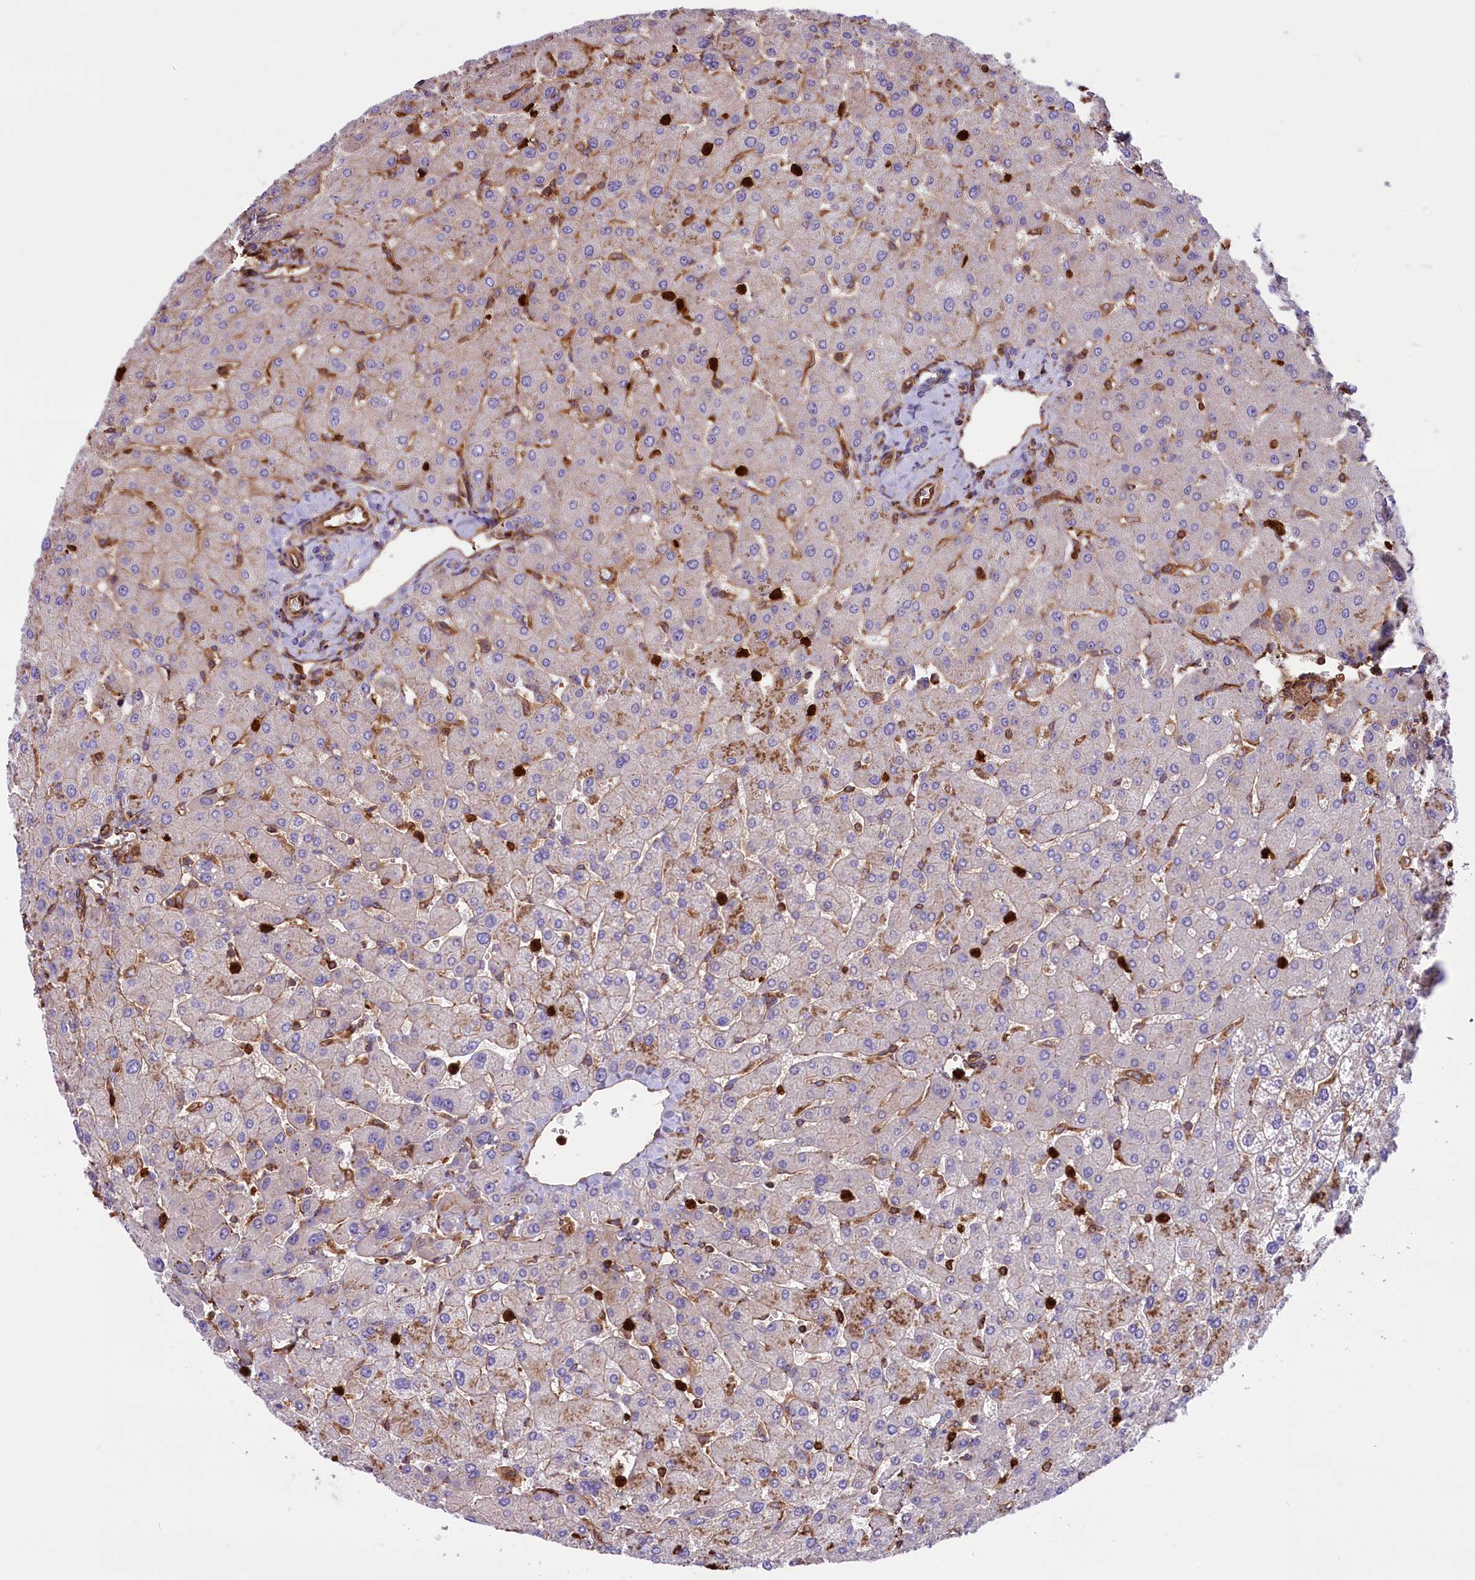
{"staining": {"intensity": "negative", "quantity": "none", "location": "none"}, "tissue": "liver", "cell_type": "Cholangiocytes", "image_type": "normal", "snomed": [{"axis": "morphology", "description": "Normal tissue, NOS"}, {"axis": "topography", "description": "Liver"}], "caption": "Immunohistochemistry (IHC) of unremarkable human liver demonstrates no staining in cholangiocytes. (DAB IHC visualized using brightfield microscopy, high magnification).", "gene": "CD99L2", "patient": {"sex": "male", "age": 55}}